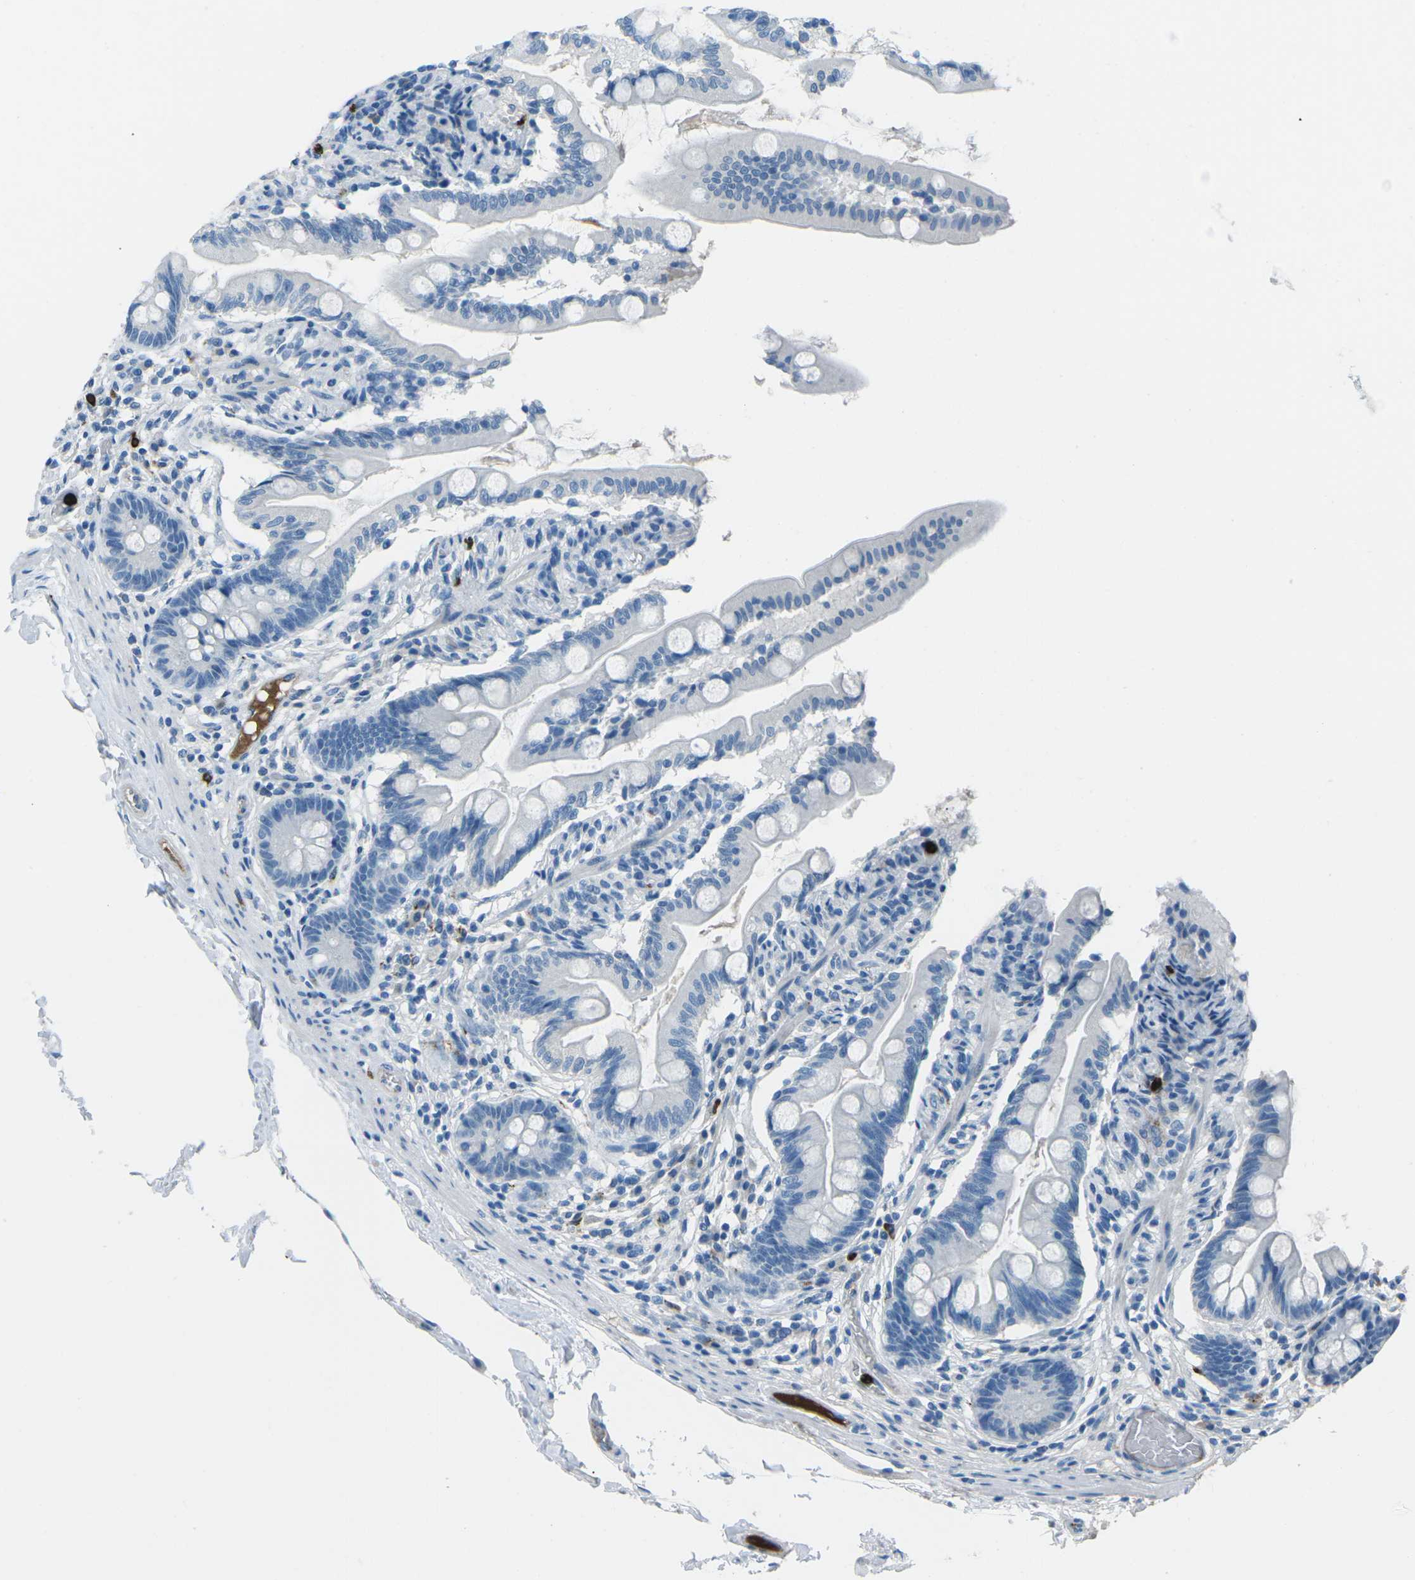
{"staining": {"intensity": "negative", "quantity": "none", "location": "none"}, "tissue": "small intestine", "cell_type": "Glandular cells", "image_type": "normal", "snomed": [{"axis": "morphology", "description": "Normal tissue, NOS"}, {"axis": "topography", "description": "Small intestine"}], "caption": "This histopathology image is of unremarkable small intestine stained with immunohistochemistry (IHC) to label a protein in brown with the nuclei are counter-stained blue. There is no staining in glandular cells.", "gene": "FCN1", "patient": {"sex": "female", "age": 56}}